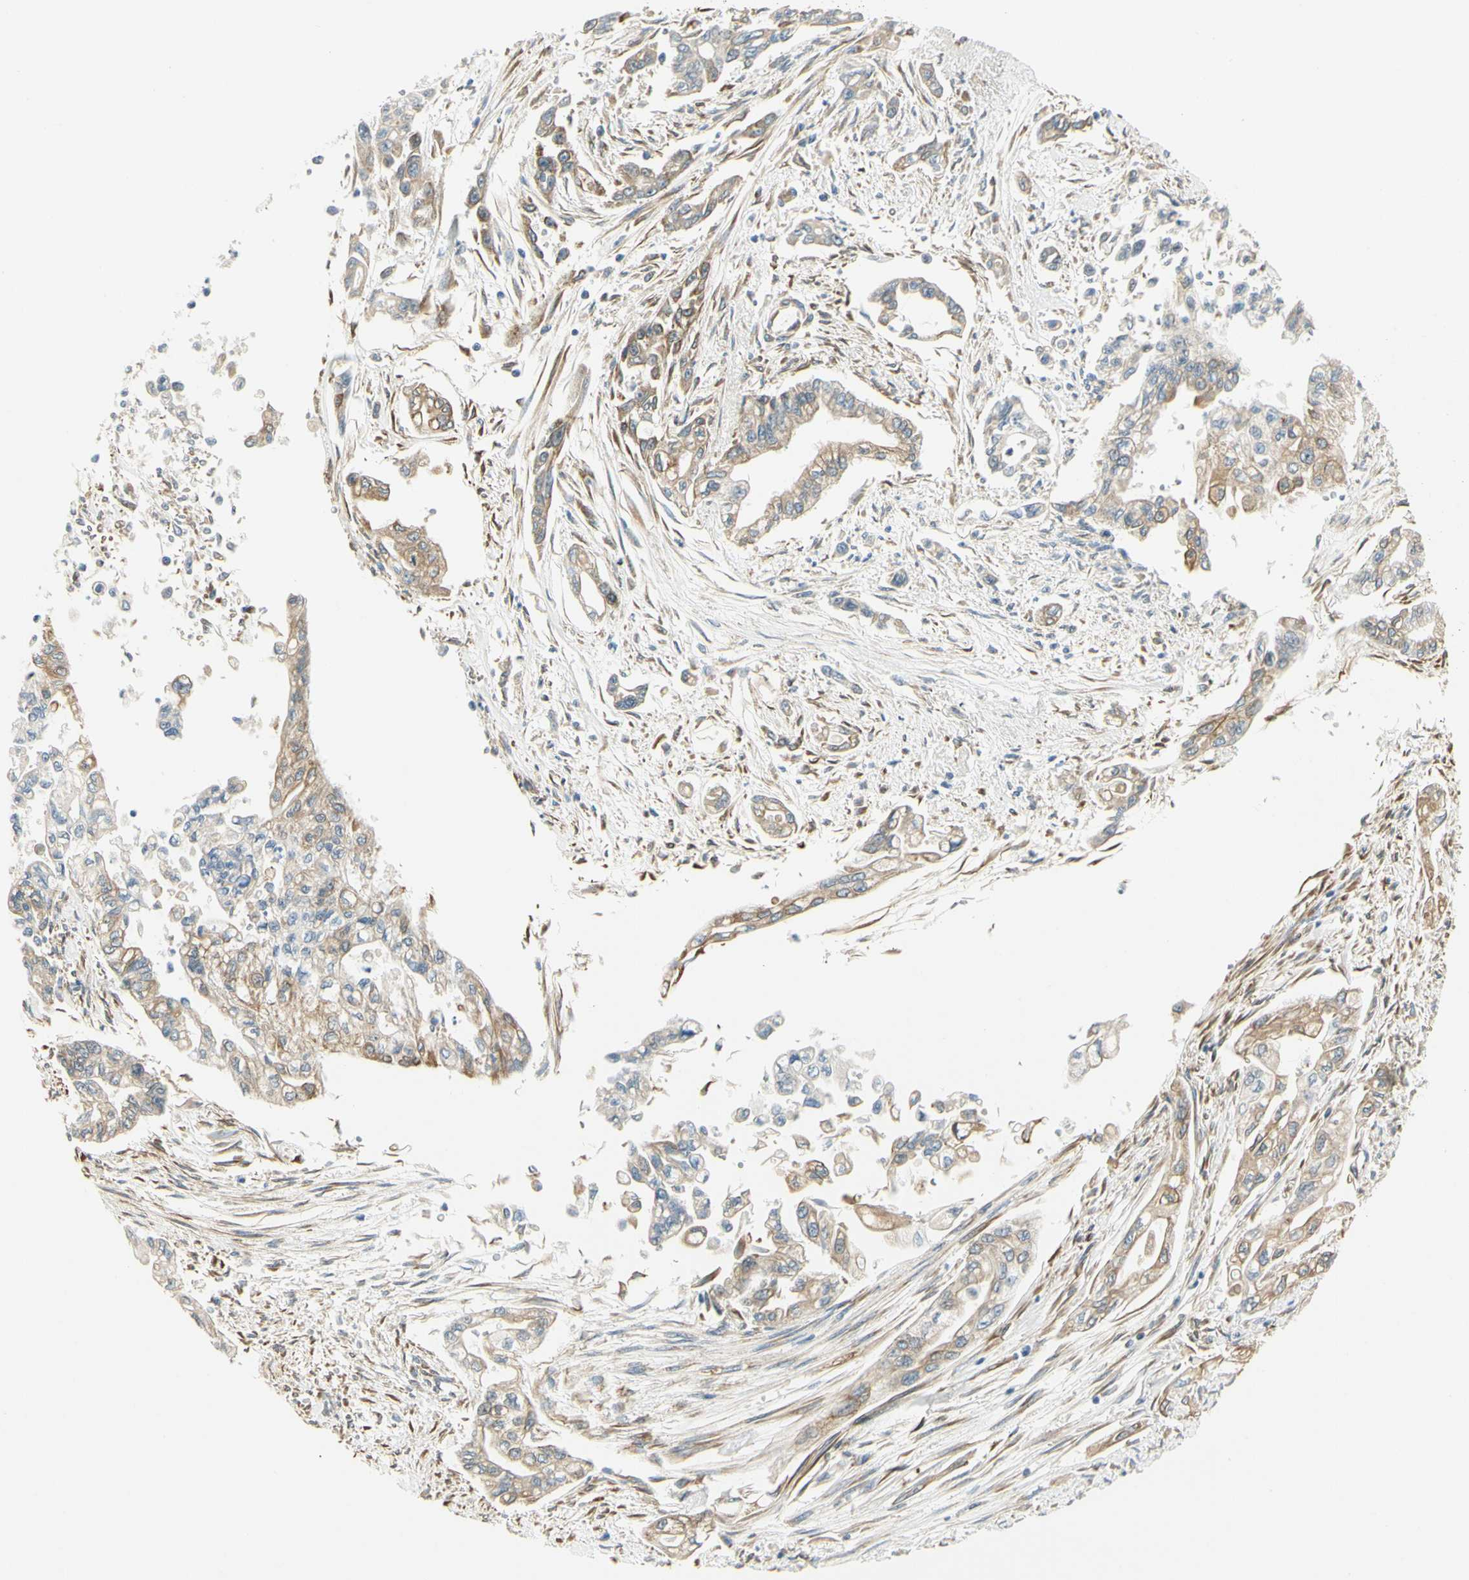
{"staining": {"intensity": "weak", "quantity": ">75%", "location": "cytoplasmic/membranous"}, "tissue": "pancreatic cancer", "cell_type": "Tumor cells", "image_type": "cancer", "snomed": [{"axis": "morphology", "description": "Normal tissue, NOS"}, {"axis": "topography", "description": "Pancreas"}], "caption": "Protein staining by immunohistochemistry reveals weak cytoplasmic/membranous positivity in about >75% of tumor cells in pancreatic cancer. Using DAB (brown) and hematoxylin (blue) stains, captured at high magnification using brightfield microscopy.", "gene": "IGDCC4", "patient": {"sex": "male", "age": 42}}